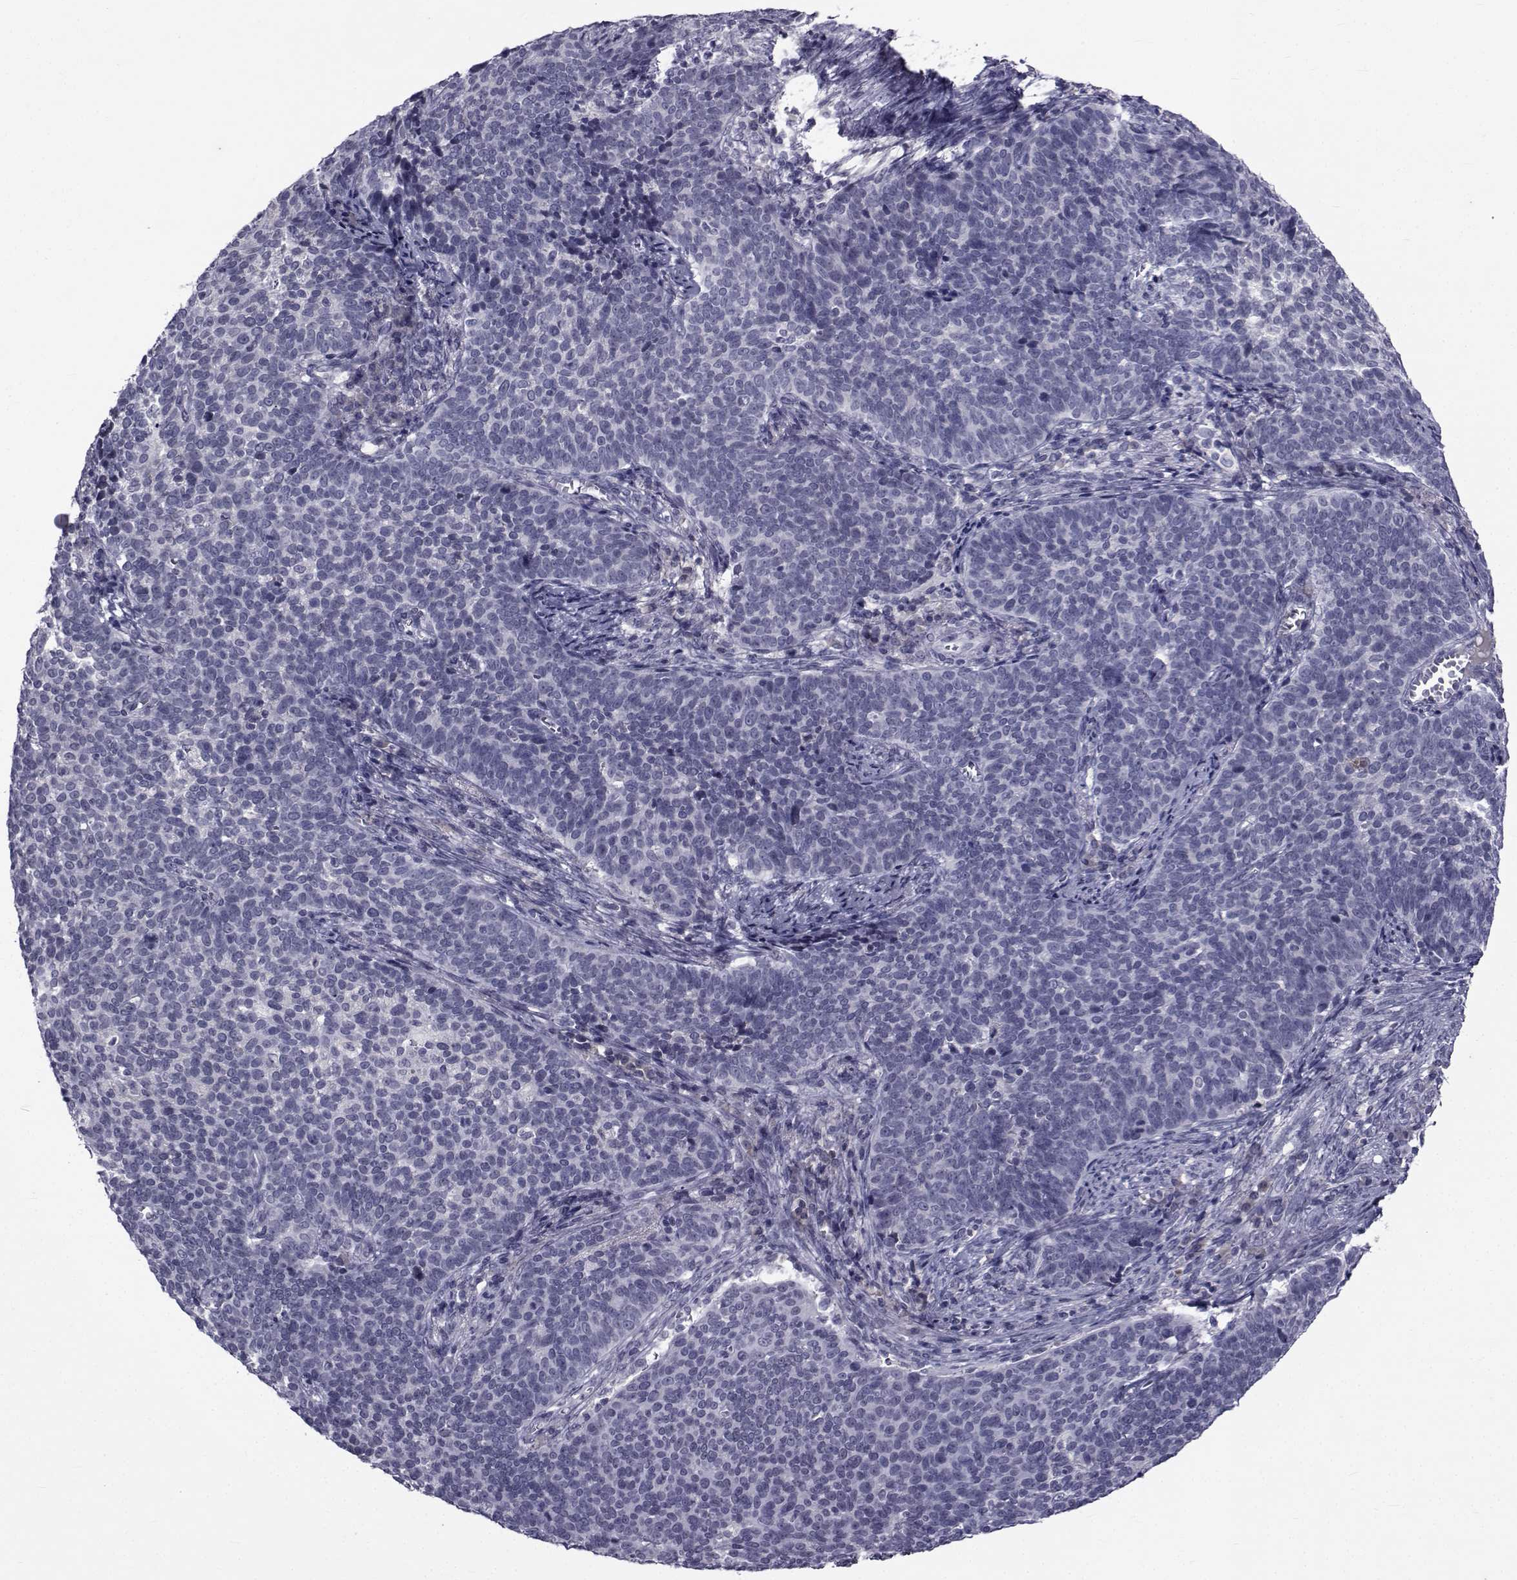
{"staining": {"intensity": "negative", "quantity": "none", "location": "none"}, "tissue": "cervical cancer", "cell_type": "Tumor cells", "image_type": "cancer", "snomed": [{"axis": "morphology", "description": "Squamous cell carcinoma, NOS"}, {"axis": "topography", "description": "Cervix"}], "caption": "High power microscopy micrograph of an immunohistochemistry (IHC) photomicrograph of squamous cell carcinoma (cervical), revealing no significant positivity in tumor cells.", "gene": "PAX2", "patient": {"sex": "female", "age": 39}}